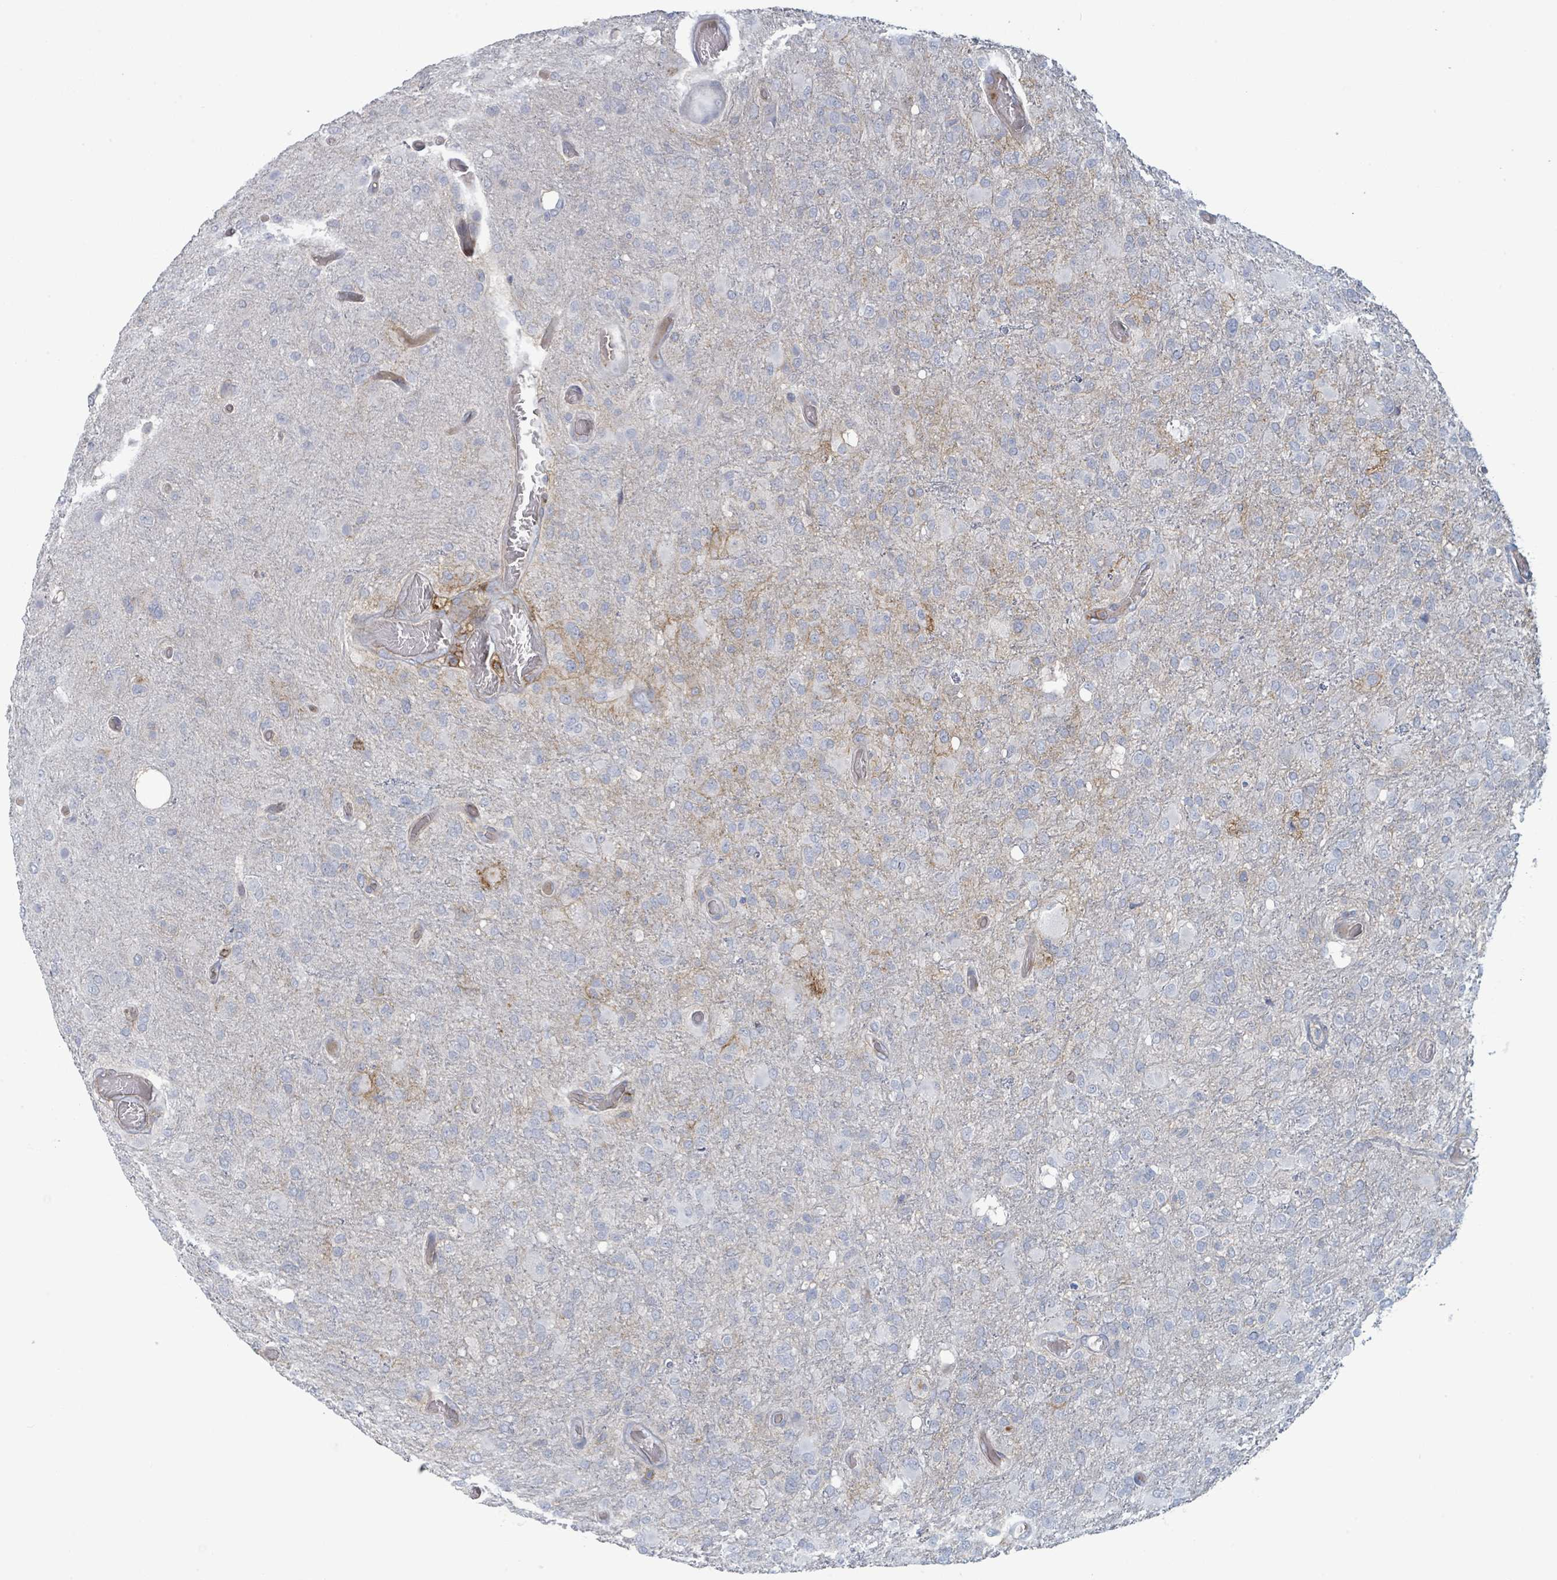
{"staining": {"intensity": "negative", "quantity": "none", "location": "none"}, "tissue": "glioma", "cell_type": "Tumor cells", "image_type": "cancer", "snomed": [{"axis": "morphology", "description": "Glioma, malignant, High grade"}, {"axis": "topography", "description": "Brain"}], "caption": "Immunohistochemistry (IHC) histopathology image of malignant glioma (high-grade) stained for a protein (brown), which demonstrates no positivity in tumor cells.", "gene": "TNFRSF14", "patient": {"sex": "female", "age": 74}}